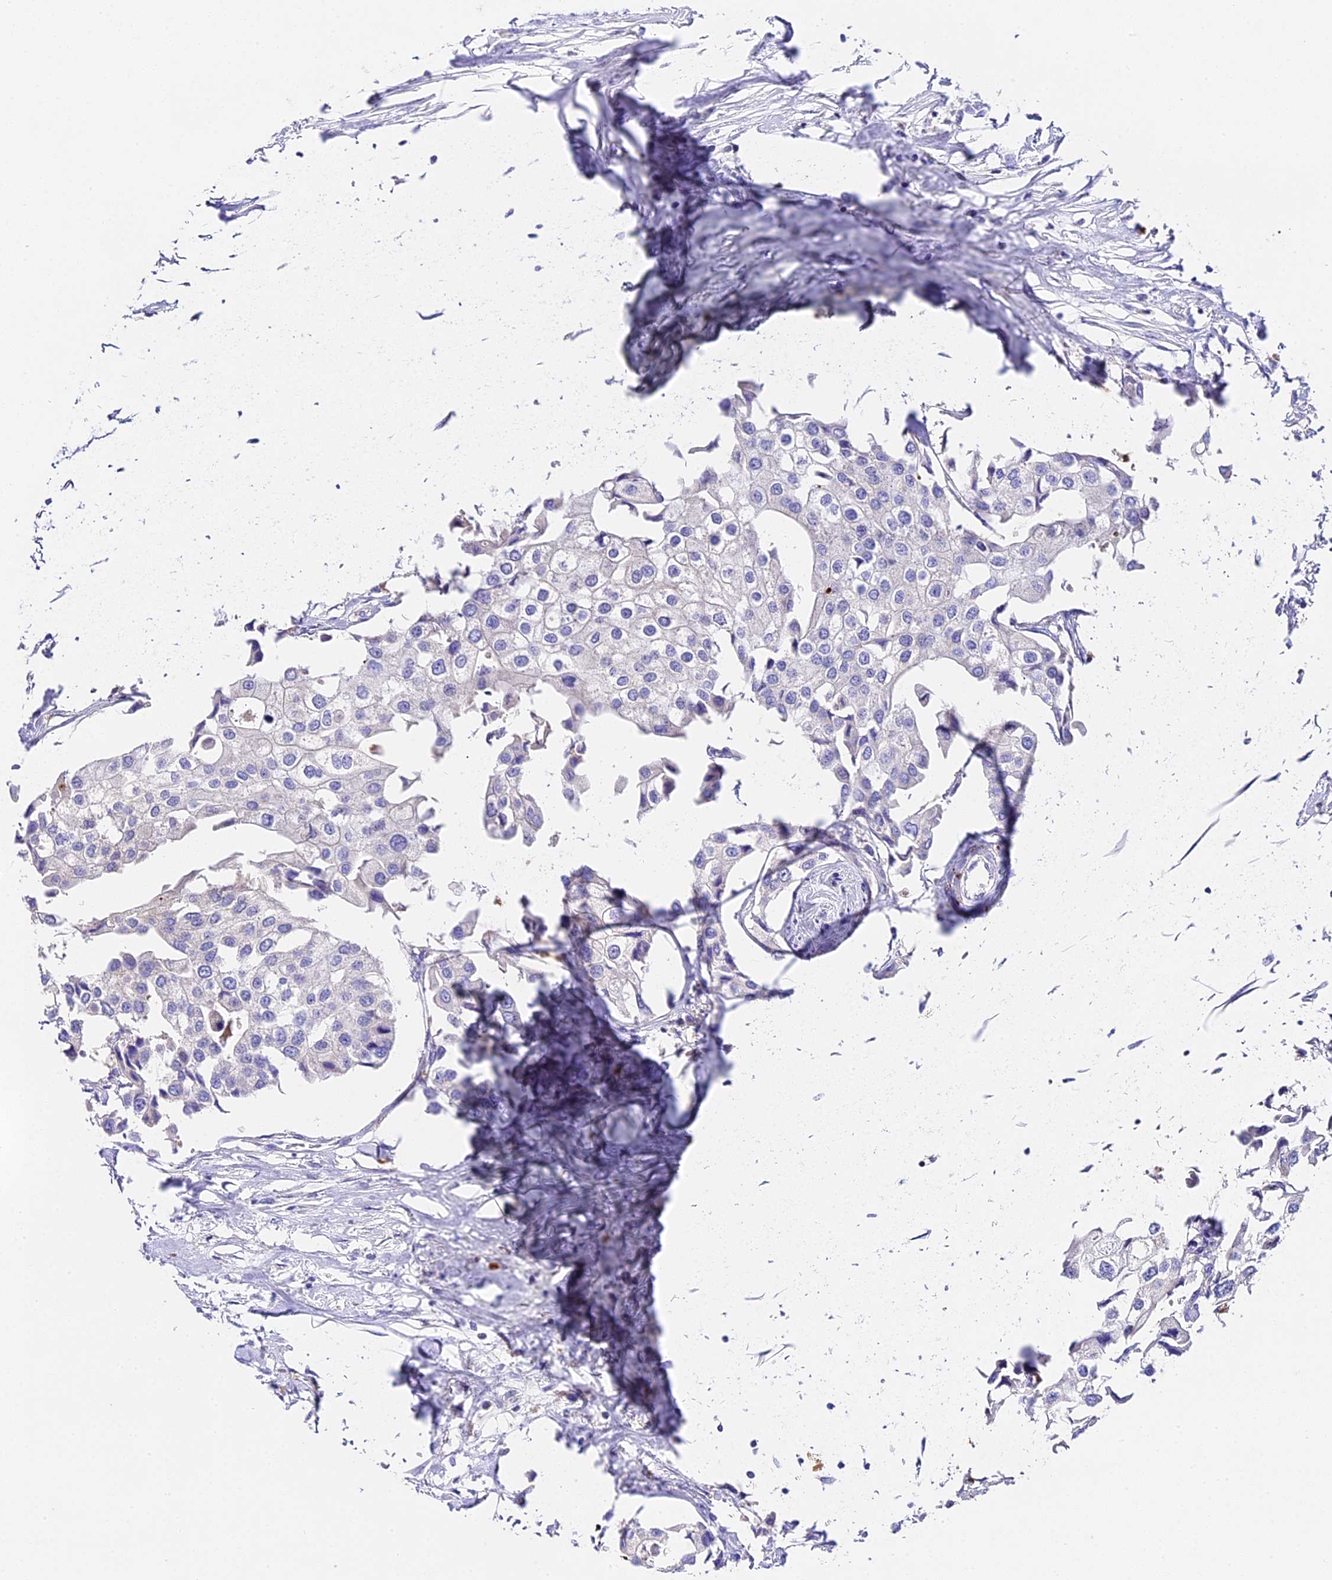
{"staining": {"intensity": "negative", "quantity": "none", "location": "none"}, "tissue": "urothelial cancer", "cell_type": "Tumor cells", "image_type": "cancer", "snomed": [{"axis": "morphology", "description": "Urothelial carcinoma, High grade"}, {"axis": "topography", "description": "Urinary bladder"}], "caption": "Photomicrograph shows no significant protein expression in tumor cells of urothelial cancer. (Stains: DAB (3,3'-diaminobenzidine) immunohistochemistry (IHC) with hematoxylin counter stain, Microscopy: brightfield microscopy at high magnification).", "gene": "LYPD6", "patient": {"sex": "male", "age": 64}}